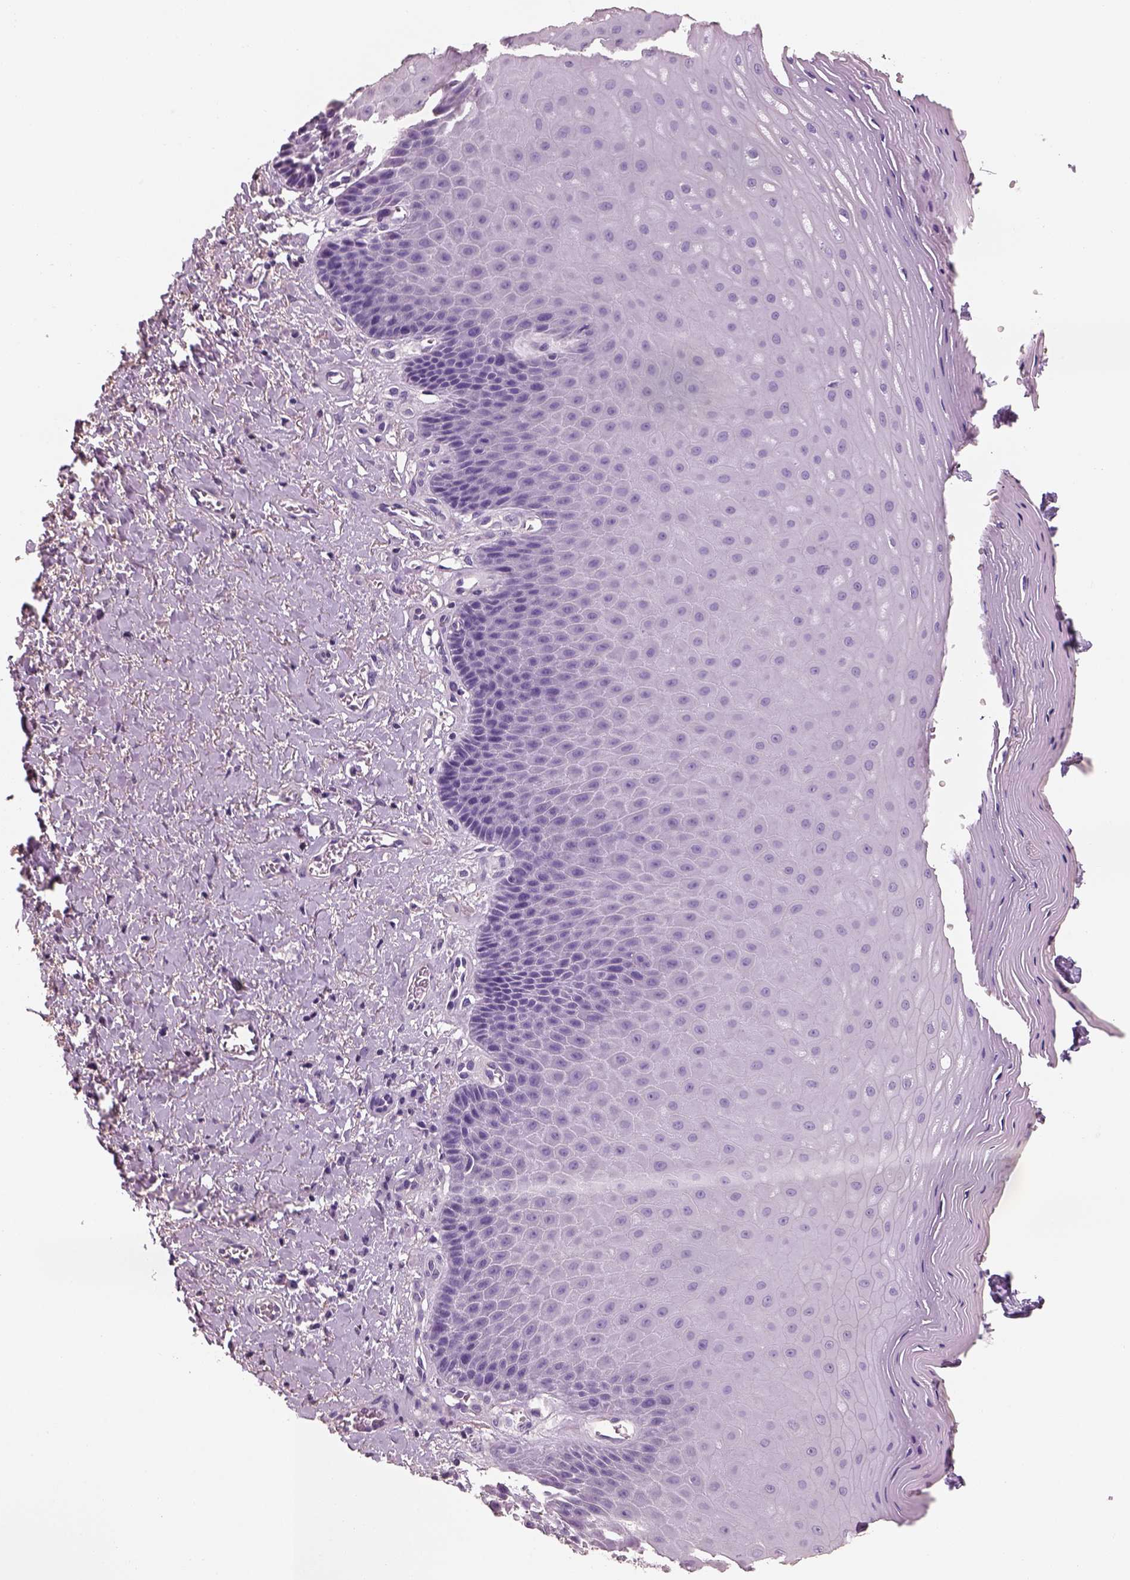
{"staining": {"intensity": "negative", "quantity": "none", "location": "none"}, "tissue": "vagina", "cell_type": "Squamous epithelial cells", "image_type": "normal", "snomed": [{"axis": "morphology", "description": "Normal tissue, NOS"}, {"axis": "topography", "description": "Vagina"}], "caption": "Immunohistochemistry of normal vagina shows no positivity in squamous epithelial cells. The staining was performed using DAB to visualize the protein expression in brown, while the nuclei were stained in blue with hematoxylin (Magnification: 20x).", "gene": "OTUD6A", "patient": {"sex": "female", "age": 83}}